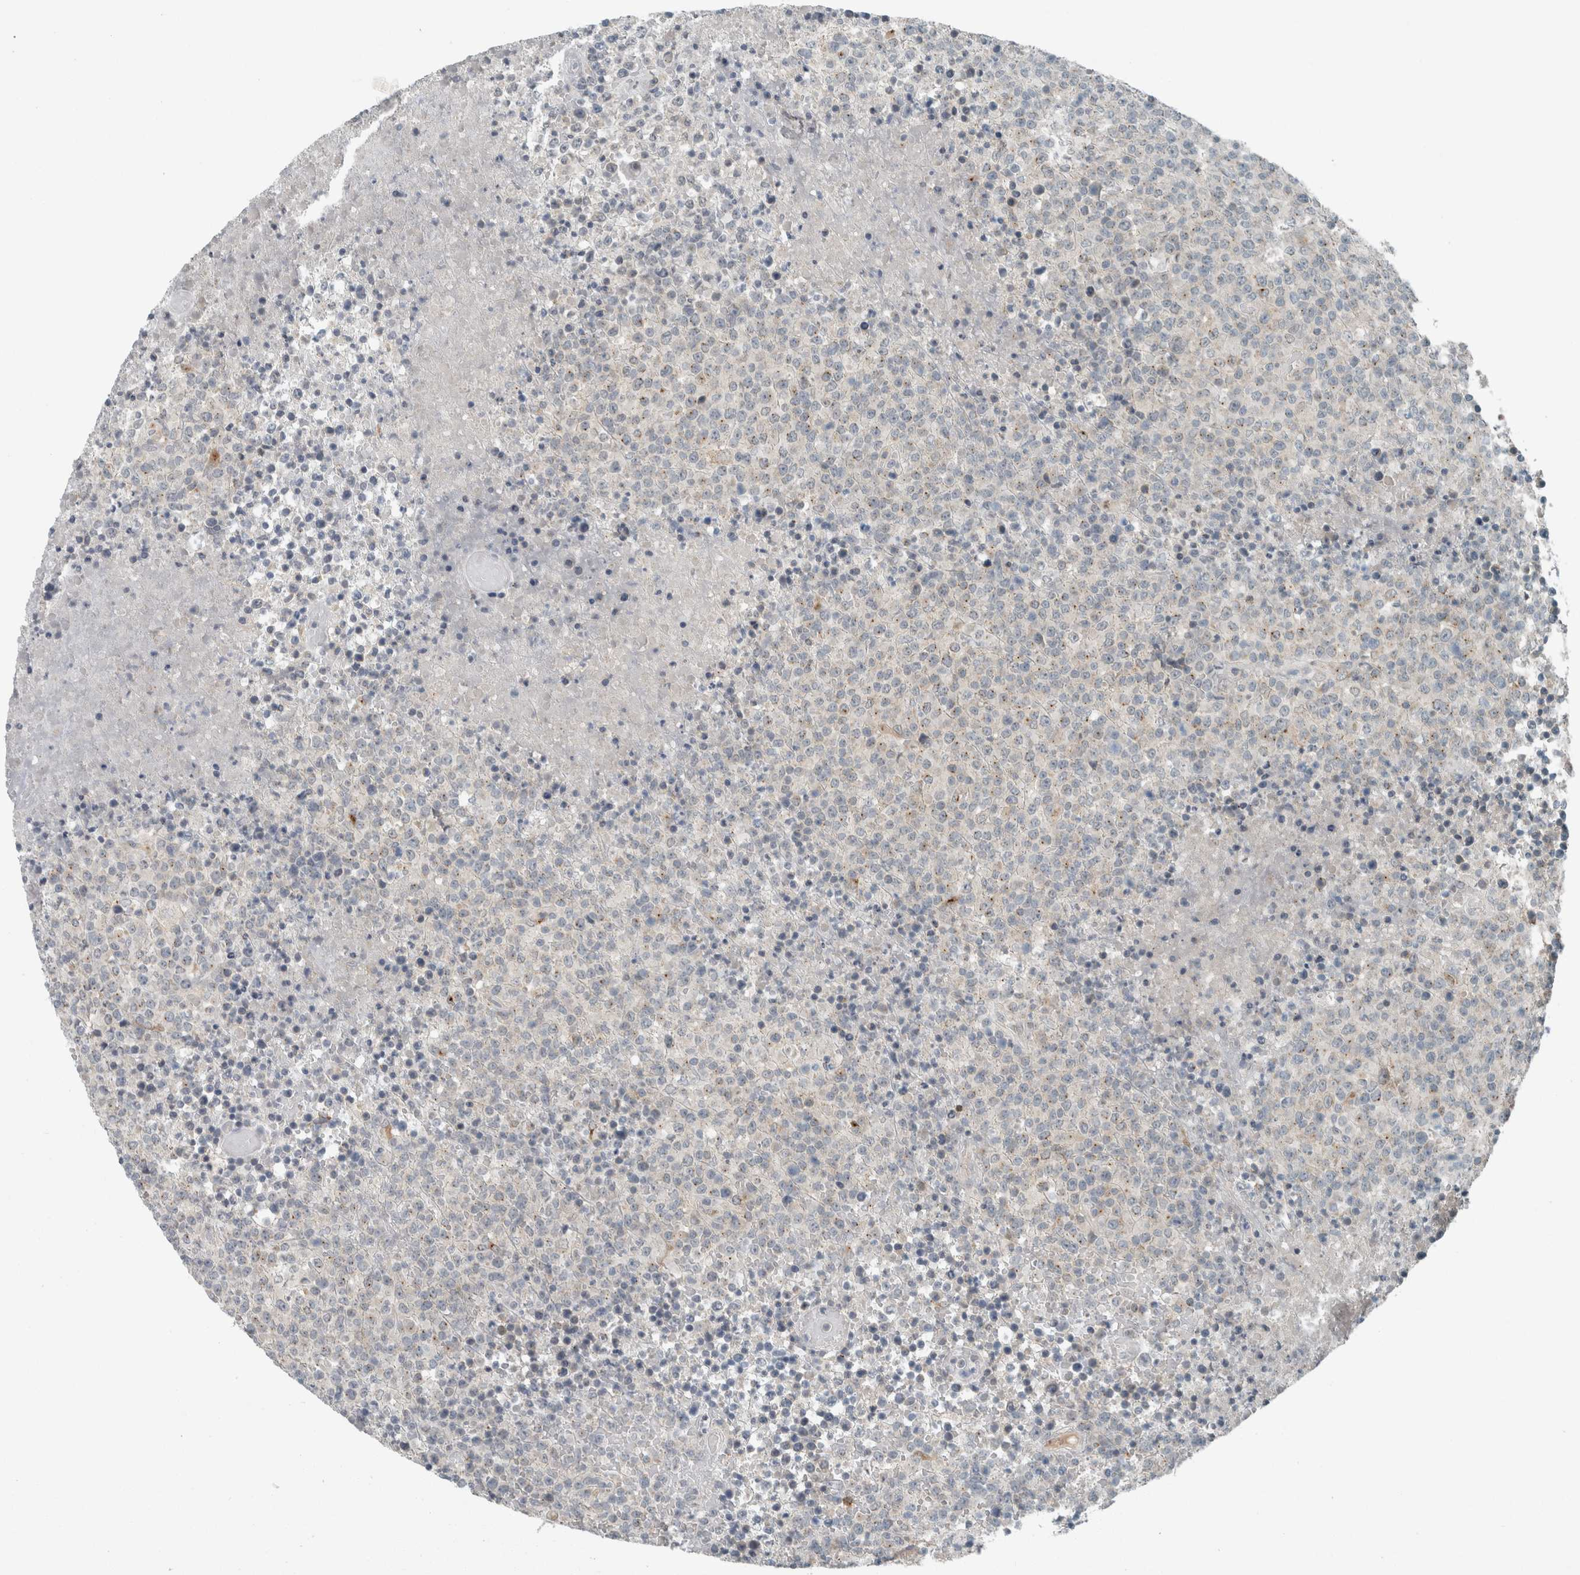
{"staining": {"intensity": "negative", "quantity": "none", "location": "none"}, "tissue": "lymphoma", "cell_type": "Tumor cells", "image_type": "cancer", "snomed": [{"axis": "morphology", "description": "Malignant lymphoma, non-Hodgkin's type, High grade"}, {"axis": "topography", "description": "Lymph node"}], "caption": "The micrograph demonstrates no significant expression in tumor cells of lymphoma. (DAB (3,3'-diaminobenzidine) immunohistochemistry (IHC) visualized using brightfield microscopy, high magnification).", "gene": "KIF1C", "patient": {"sex": "male", "age": 13}}